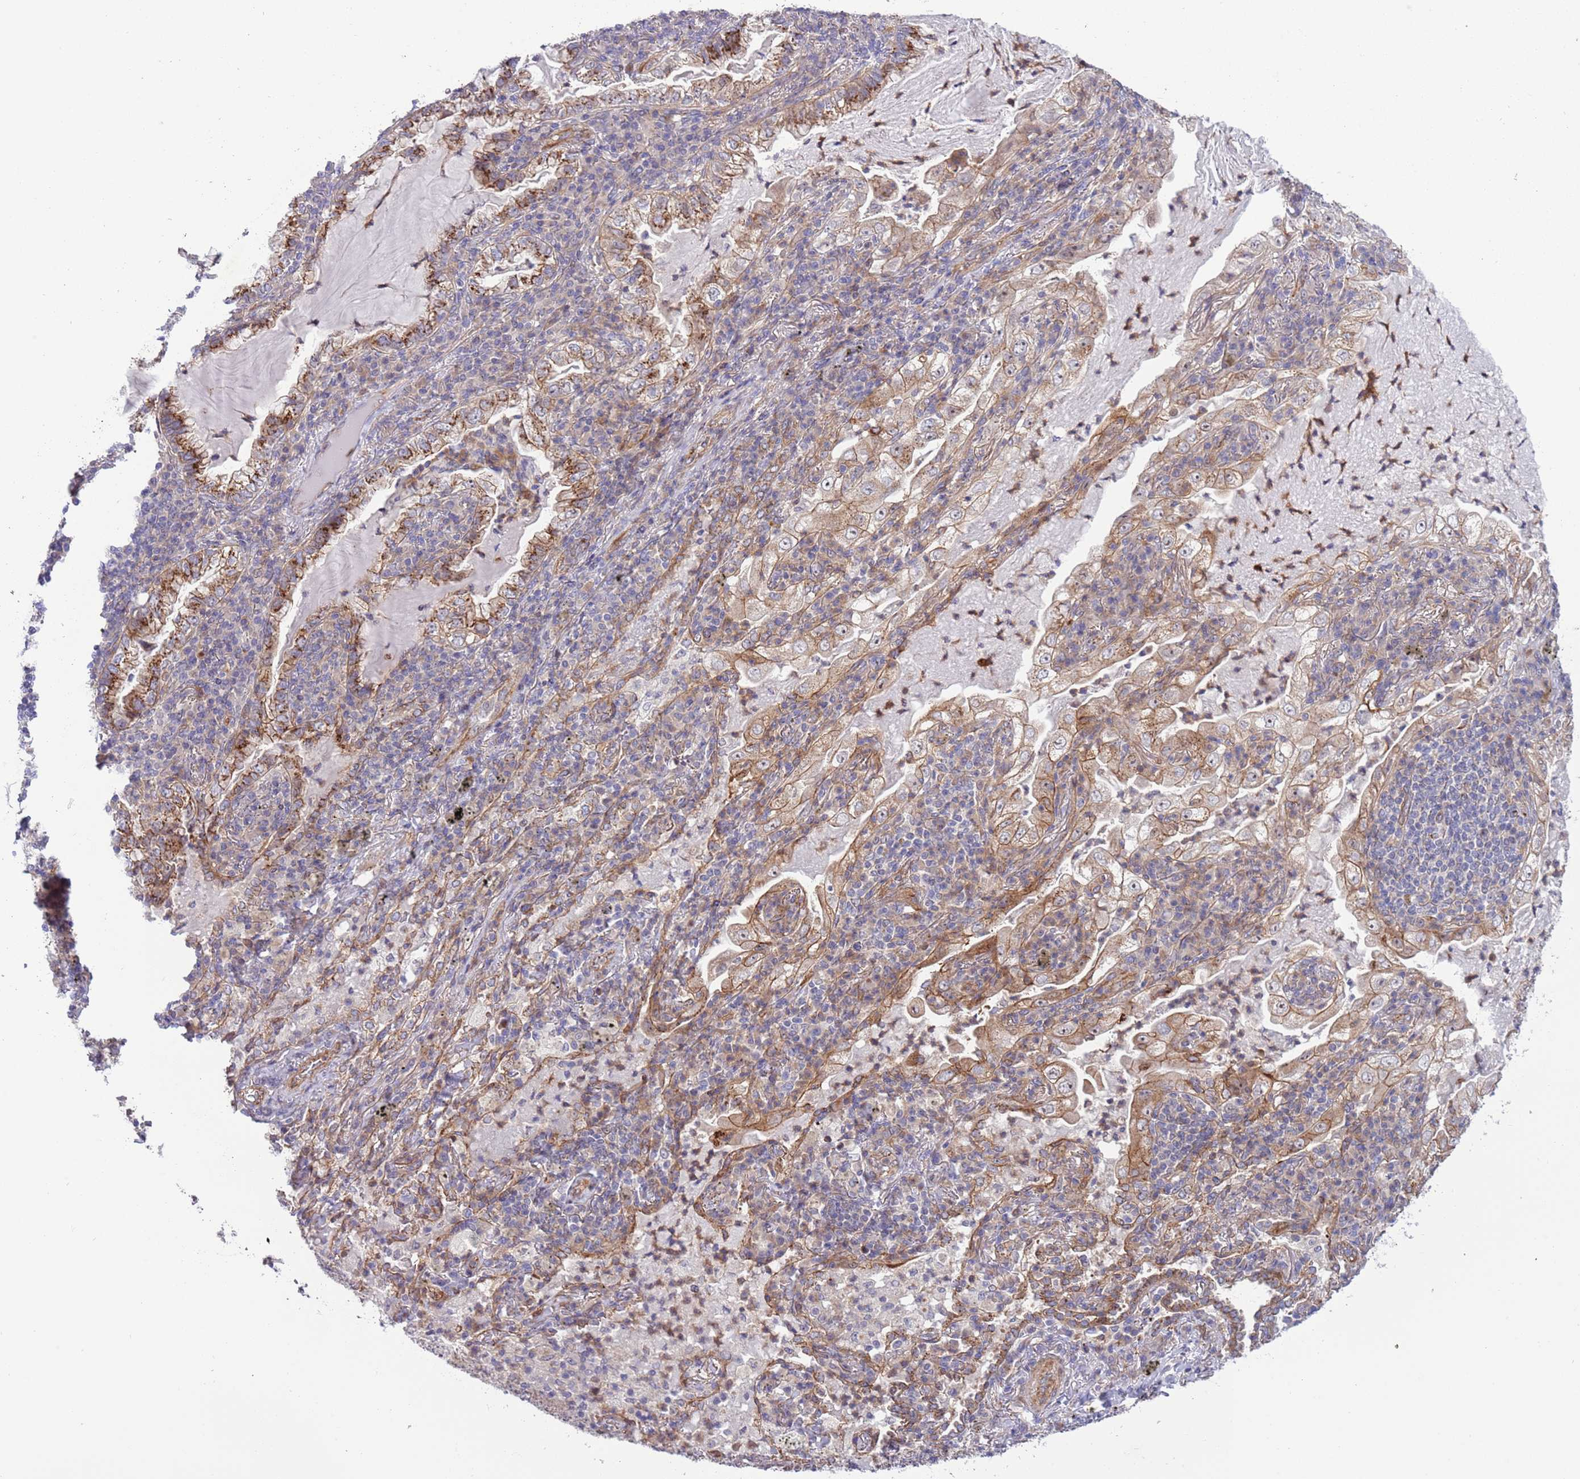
{"staining": {"intensity": "strong", "quantity": ">75%", "location": "cytoplasmic/membranous"}, "tissue": "lung cancer", "cell_type": "Tumor cells", "image_type": "cancer", "snomed": [{"axis": "morphology", "description": "Adenocarcinoma, NOS"}, {"axis": "topography", "description": "Lung"}], "caption": "Immunohistochemical staining of human adenocarcinoma (lung) demonstrates high levels of strong cytoplasmic/membranous protein expression in about >75% of tumor cells.", "gene": "ITGB6", "patient": {"sex": "female", "age": 73}}